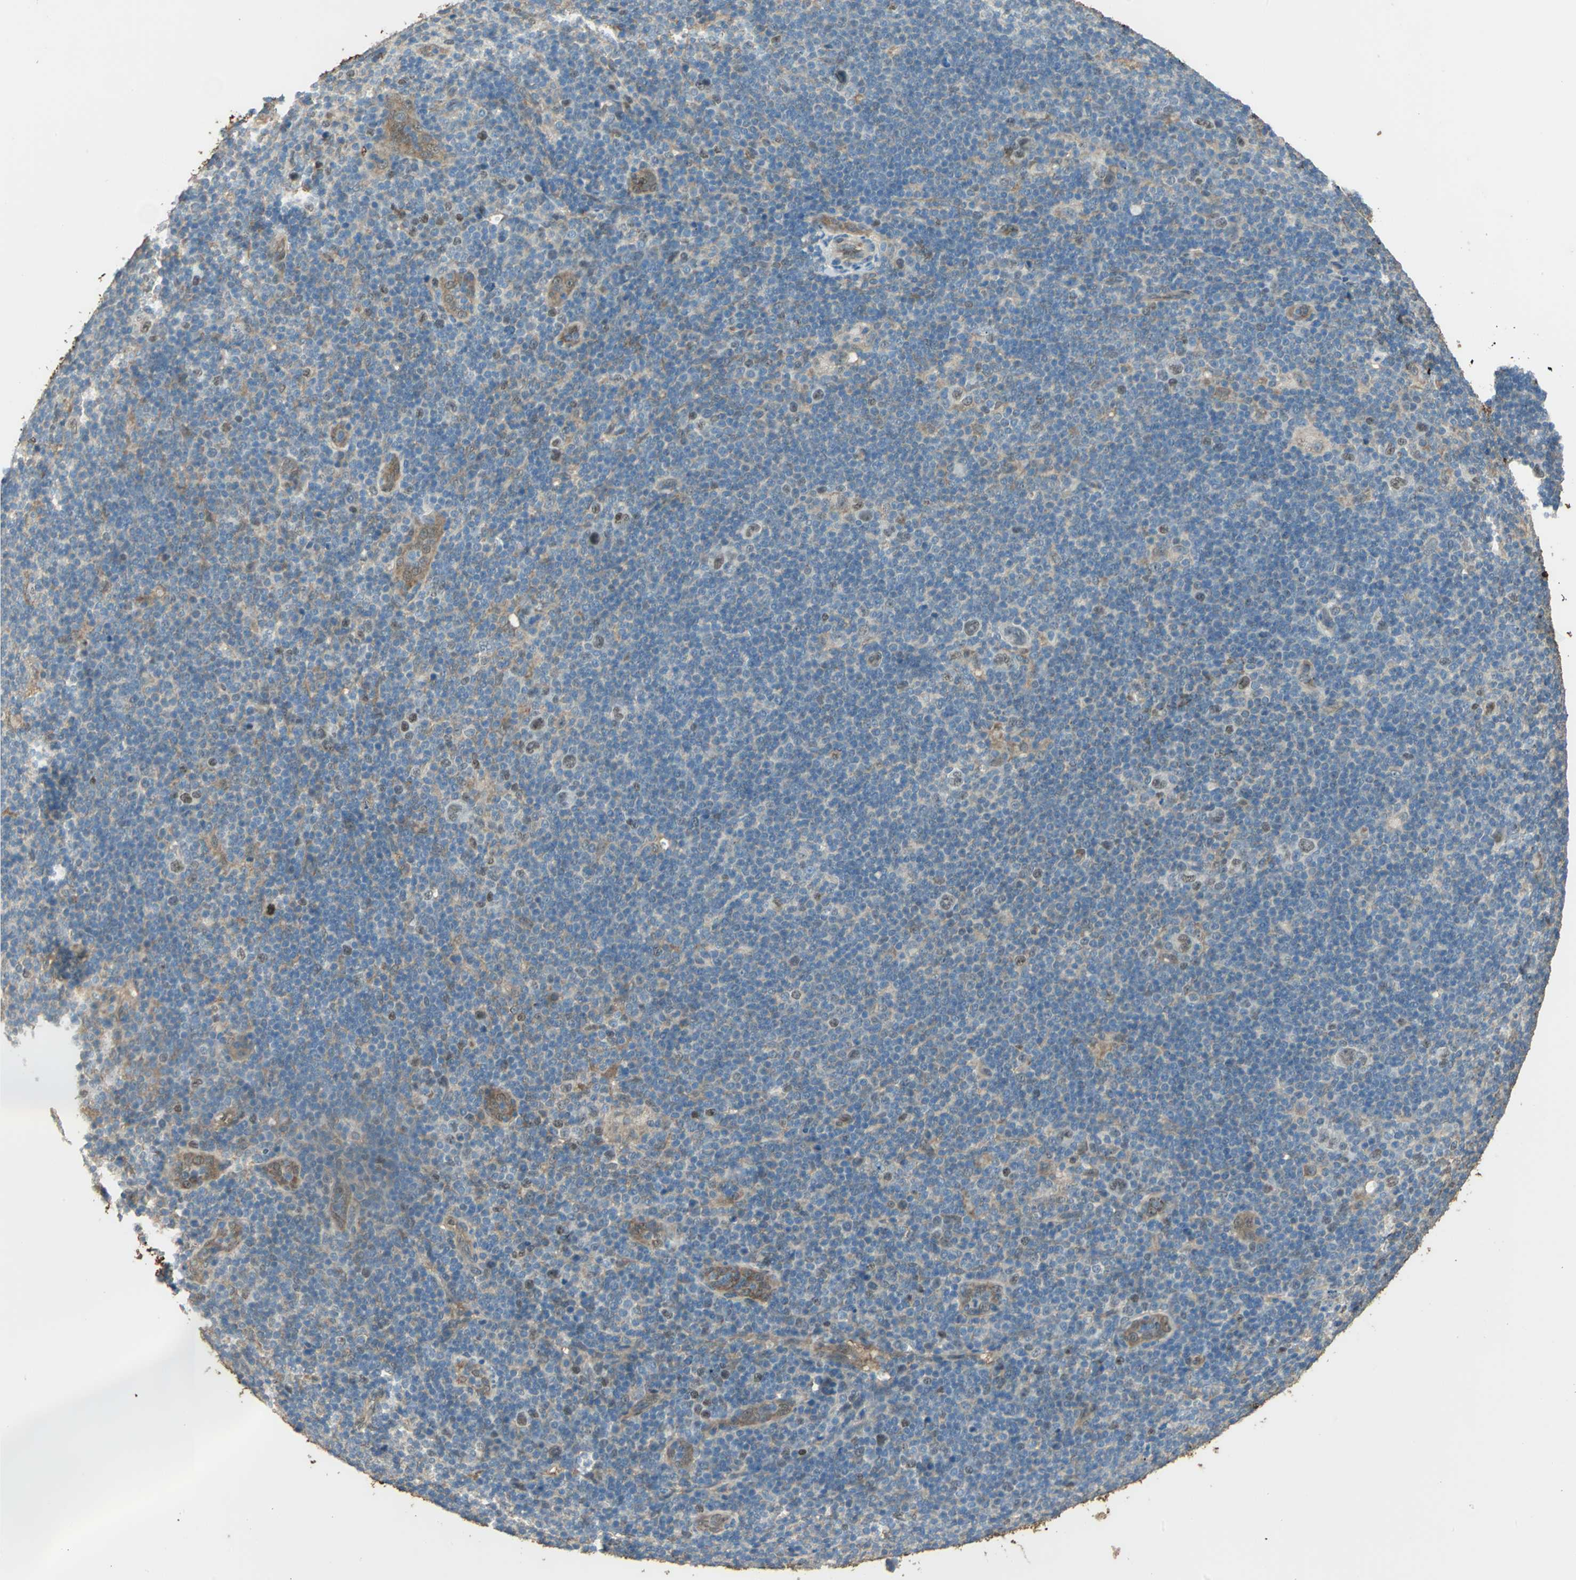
{"staining": {"intensity": "weak", "quantity": "<25%", "location": "cytoplasmic/membranous,nuclear"}, "tissue": "lymphoma", "cell_type": "Tumor cells", "image_type": "cancer", "snomed": [{"axis": "morphology", "description": "Hodgkin's disease, NOS"}, {"axis": "topography", "description": "Lymph node"}], "caption": "The histopathology image displays no significant expression in tumor cells of Hodgkin's disease.", "gene": "DDAH1", "patient": {"sex": "female", "age": 57}}